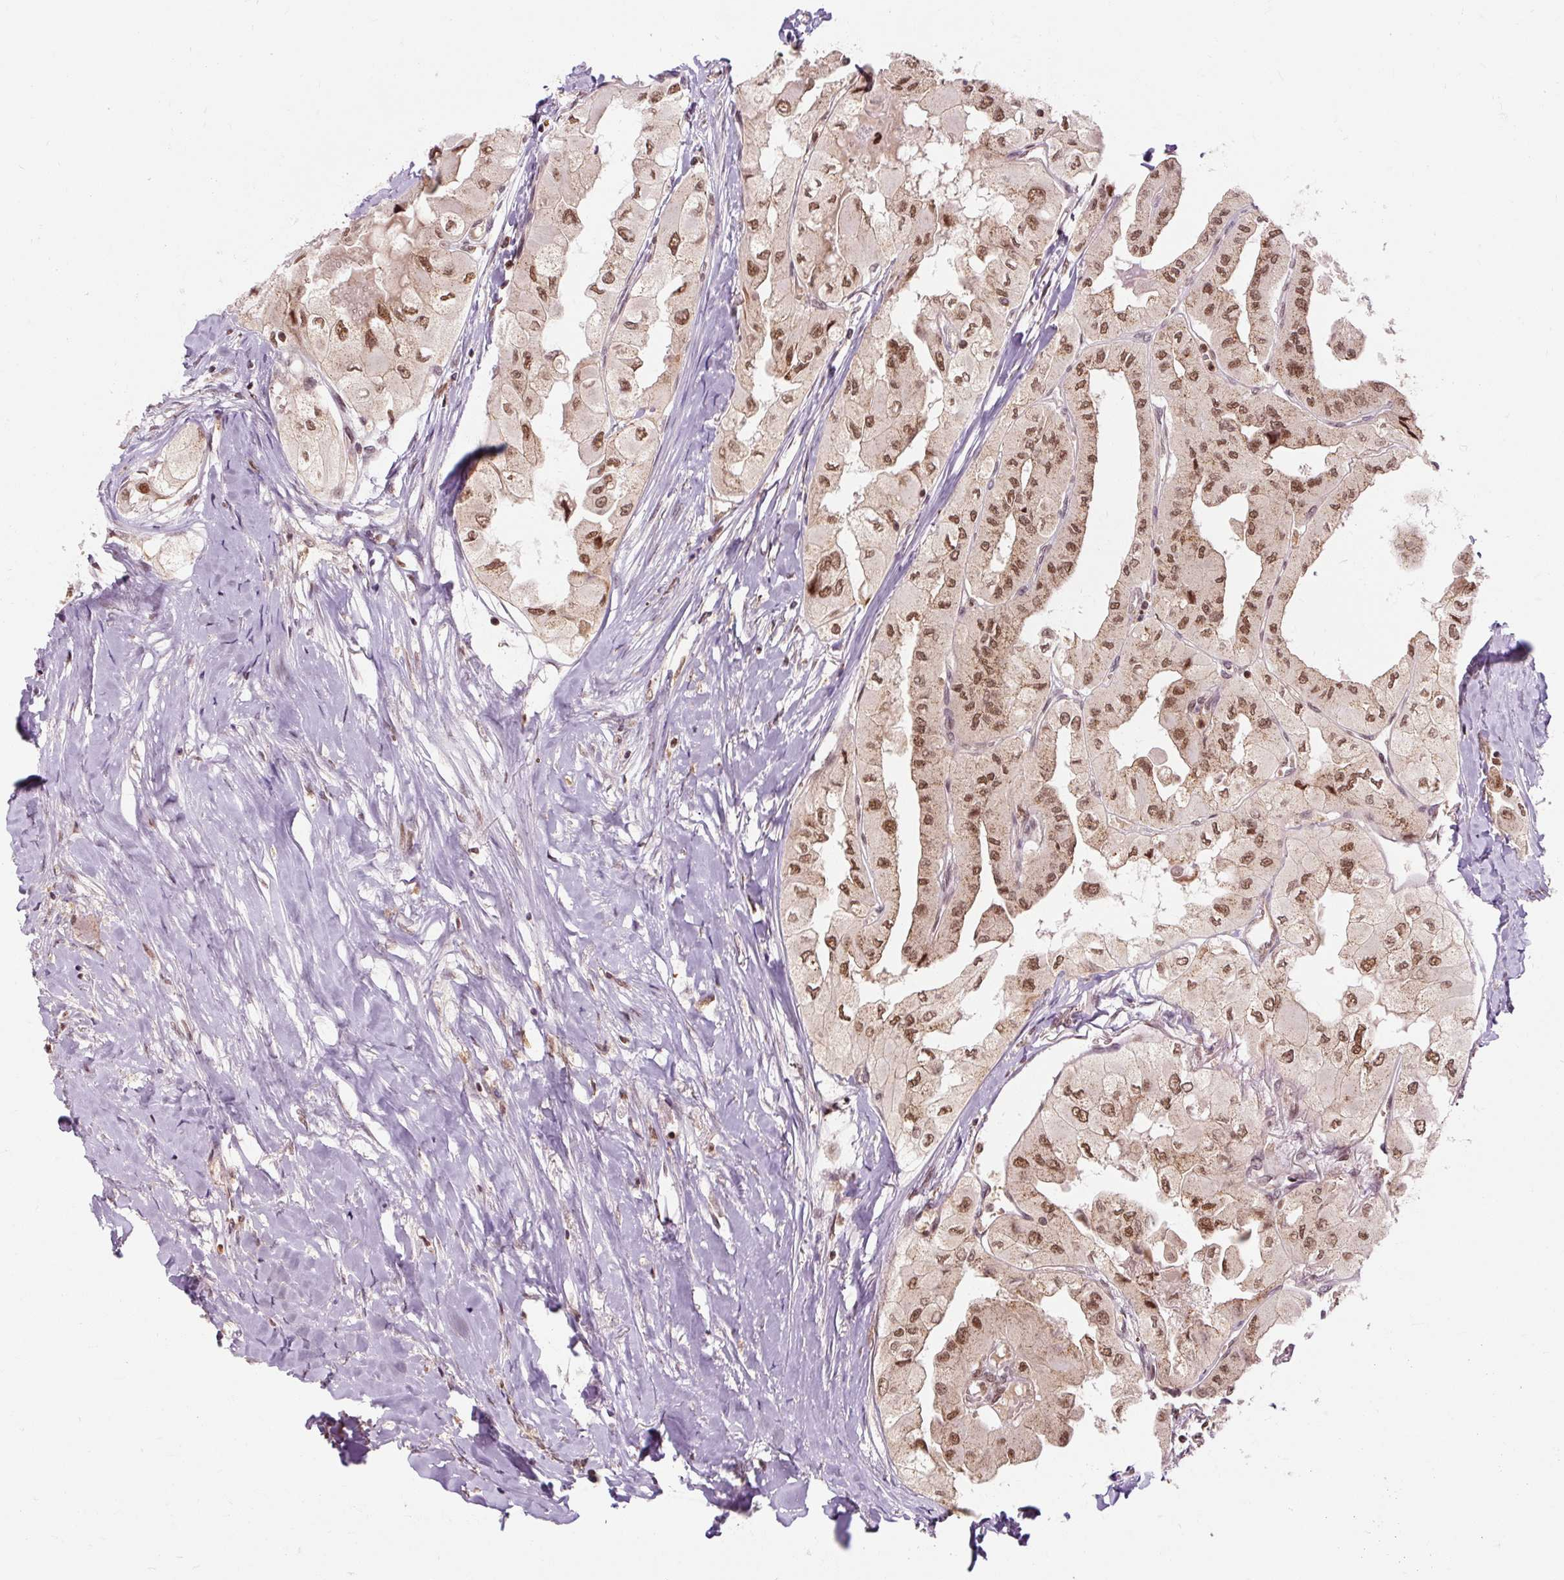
{"staining": {"intensity": "moderate", "quantity": ">75%", "location": "nuclear"}, "tissue": "thyroid cancer", "cell_type": "Tumor cells", "image_type": "cancer", "snomed": [{"axis": "morphology", "description": "Normal tissue, NOS"}, {"axis": "morphology", "description": "Papillary adenocarcinoma, NOS"}, {"axis": "topography", "description": "Thyroid gland"}], "caption": "A brown stain labels moderate nuclear positivity of a protein in human thyroid papillary adenocarcinoma tumor cells.", "gene": "CSTF1", "patient": {"sex": "female", "age": 59}}